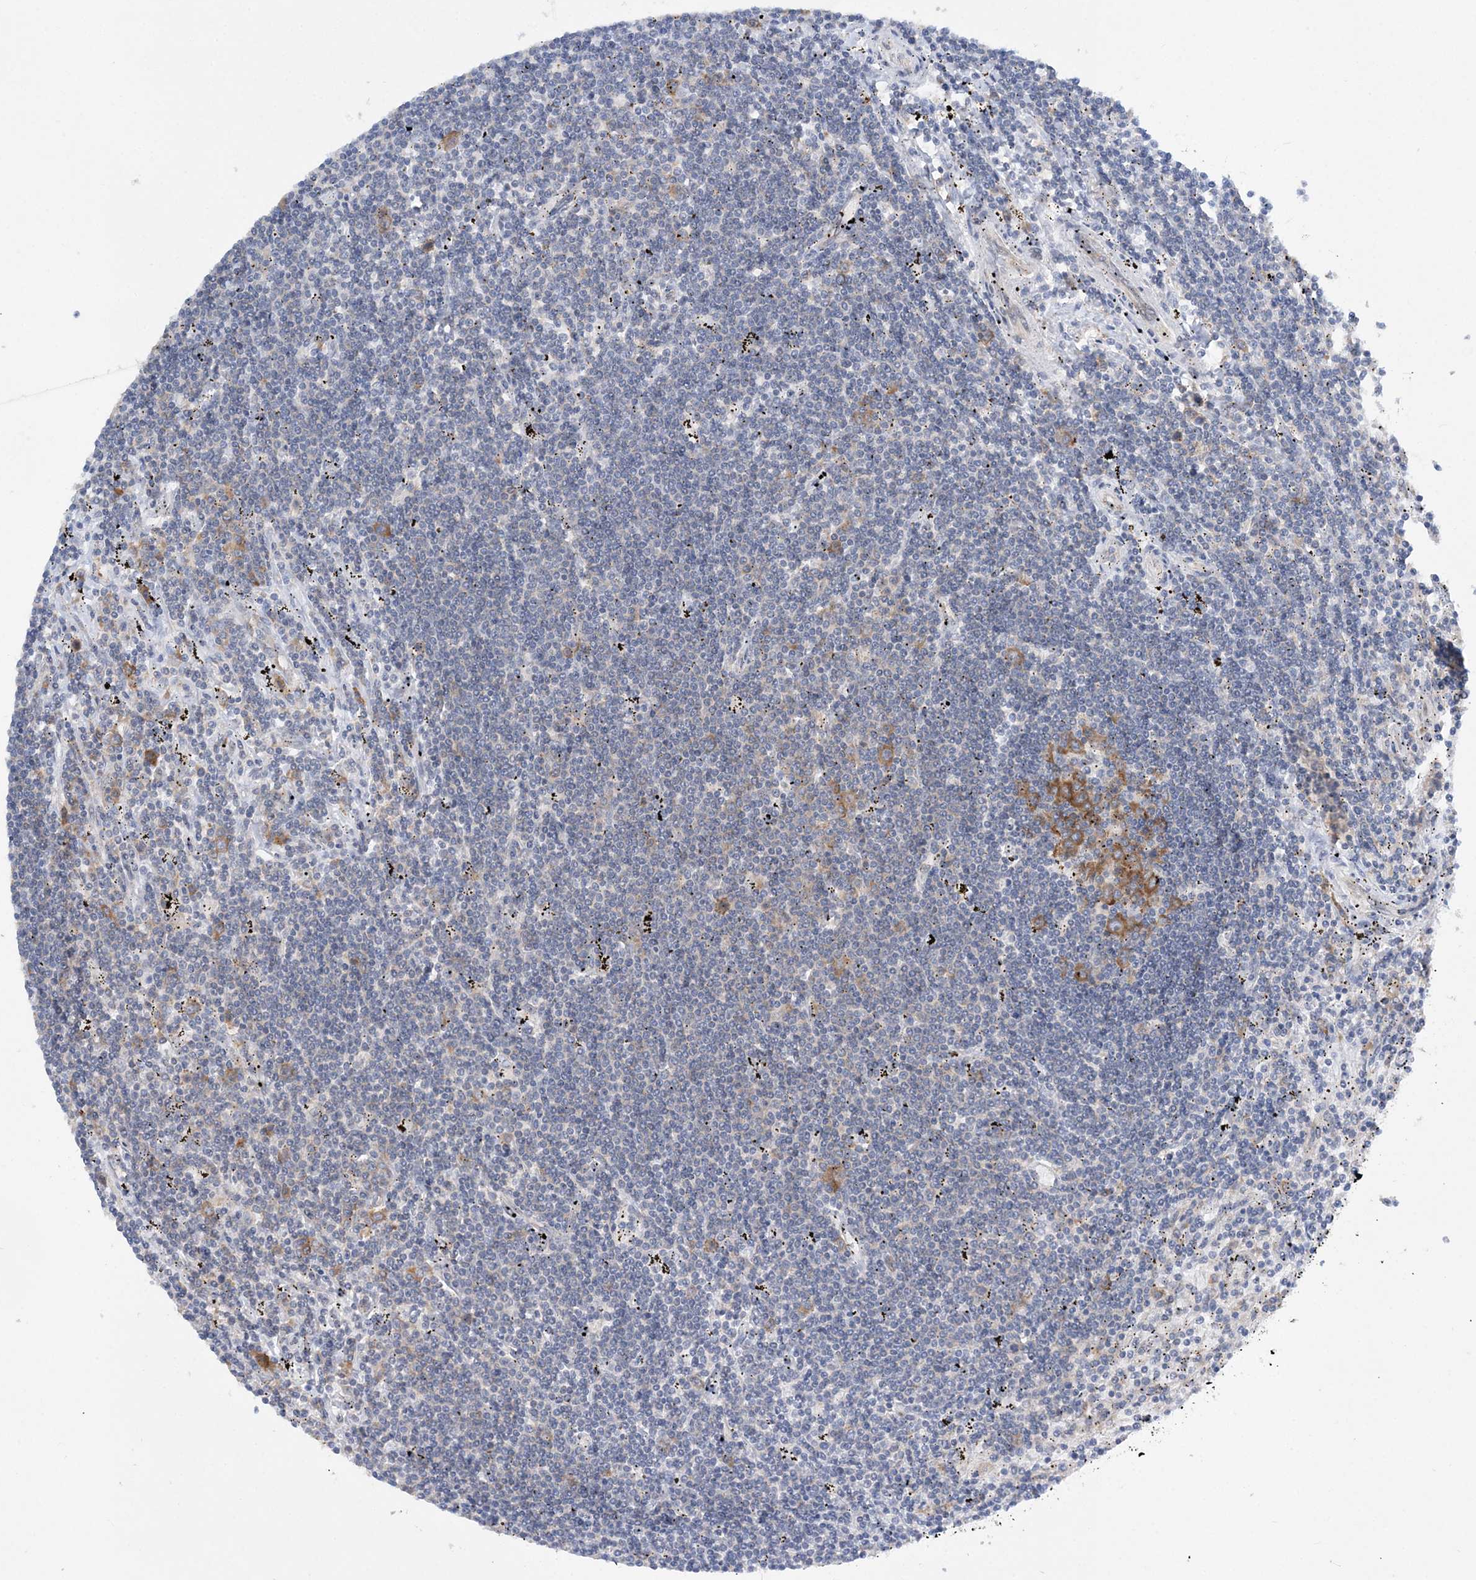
{"staining": {"intensity": "moderate", "quantity": "<25%", "location": "cytoplasmic/membranous"}, "tissue": "lymphoma", "cell_type": "Tumor cells", "image_type": "cancer", "snomed": [{"axis": "morphology", "description": "Malignant lymphoma, non-Hodgkin's type, Low grade"}, {"axis": "topography", "description": "Spleen"}], "caption": "Protein staining by immunohistochemistry exhibits moderate cytoplasmic/membranous positivity in approximately <25% of tumor cells in malignant lymphoma, non-Hodgkin's type (low-grade). (IHC, brightfield microscopy, high magnification).", "gene": "LARP4B", "patient": {"sex": "male", "age": 76}}